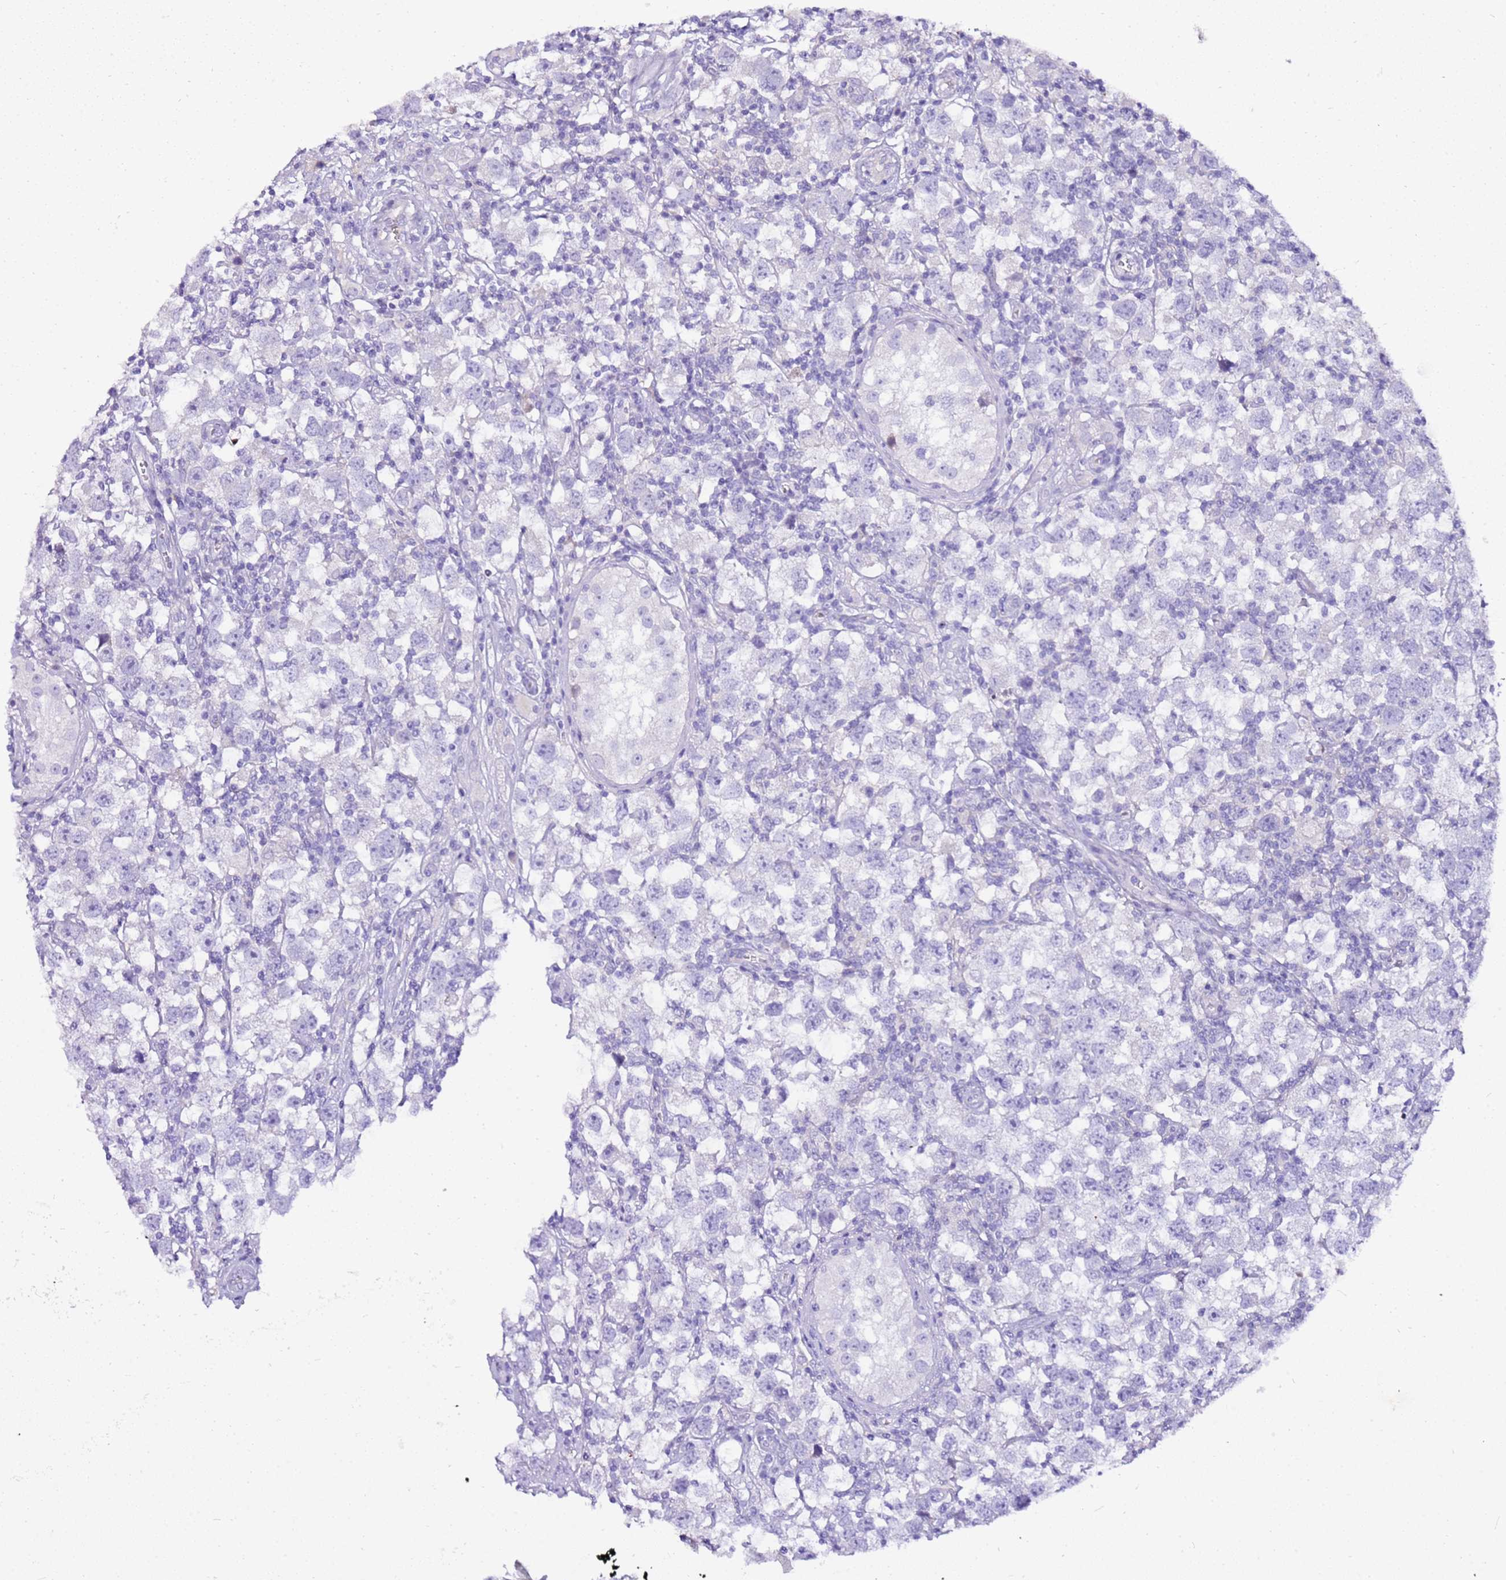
{"staining": {"intensity": "negative", "quantity": "none", "location": "none"}, "tissue": "testis cancer", "cell_type": "Tumor cells", "image_type": "cancer", "snomed": [{"axis": "morphology", "description": "Seminoma, NOS"}, {"axis": "morphology", "description": "Carcinoma, Embryonal, NOS"}, {"axis": "topography", "description": "Testis"}], "caption": "High power microscopy micrograph of an immunohistochemistry (IHC) photomicrograph of testis embryonal carcinoma, revealing no significant positivity in tumor cells.", "gene": "DCDC2B", "patient": {"sex": "male", "age": 29}}